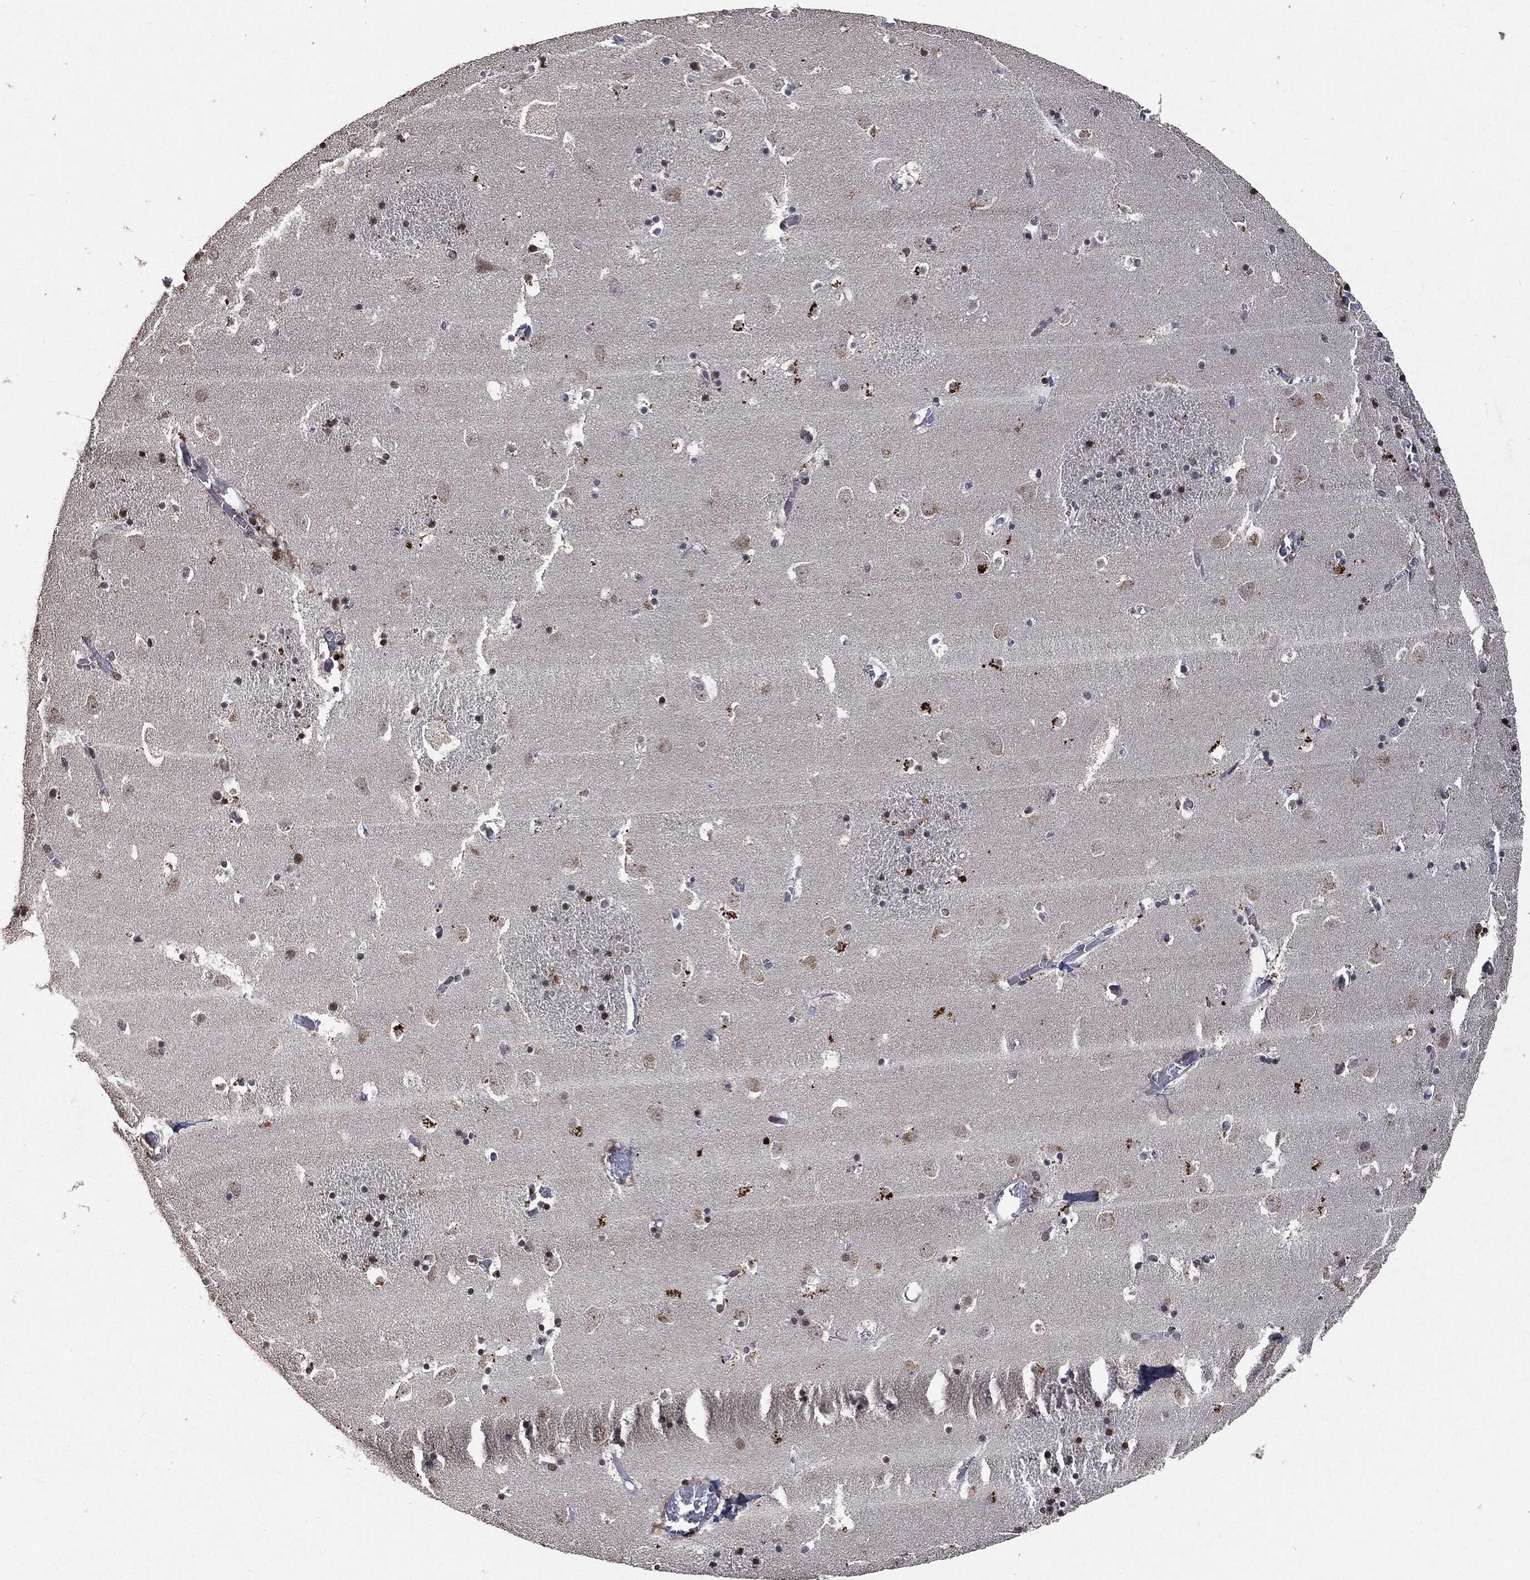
{"staining": {"intensity": "moderate", "quantity": "<25%", "location": "nuclear"}, "tissue": "caudate", "cell_type": "Glial cells", "image_type": "normal", "snomed": [{"axis": "morphology", "description": "Normal tissue, NOS"}, {"axis": "topography", "description": "Lateral ventricle wall"}], "caption": "Moderate nuclear protein staining is appreciated in about <25% of glial cells in caudate.", "gene": "JUN", "patient": {"sex": "female", "age": 42}}